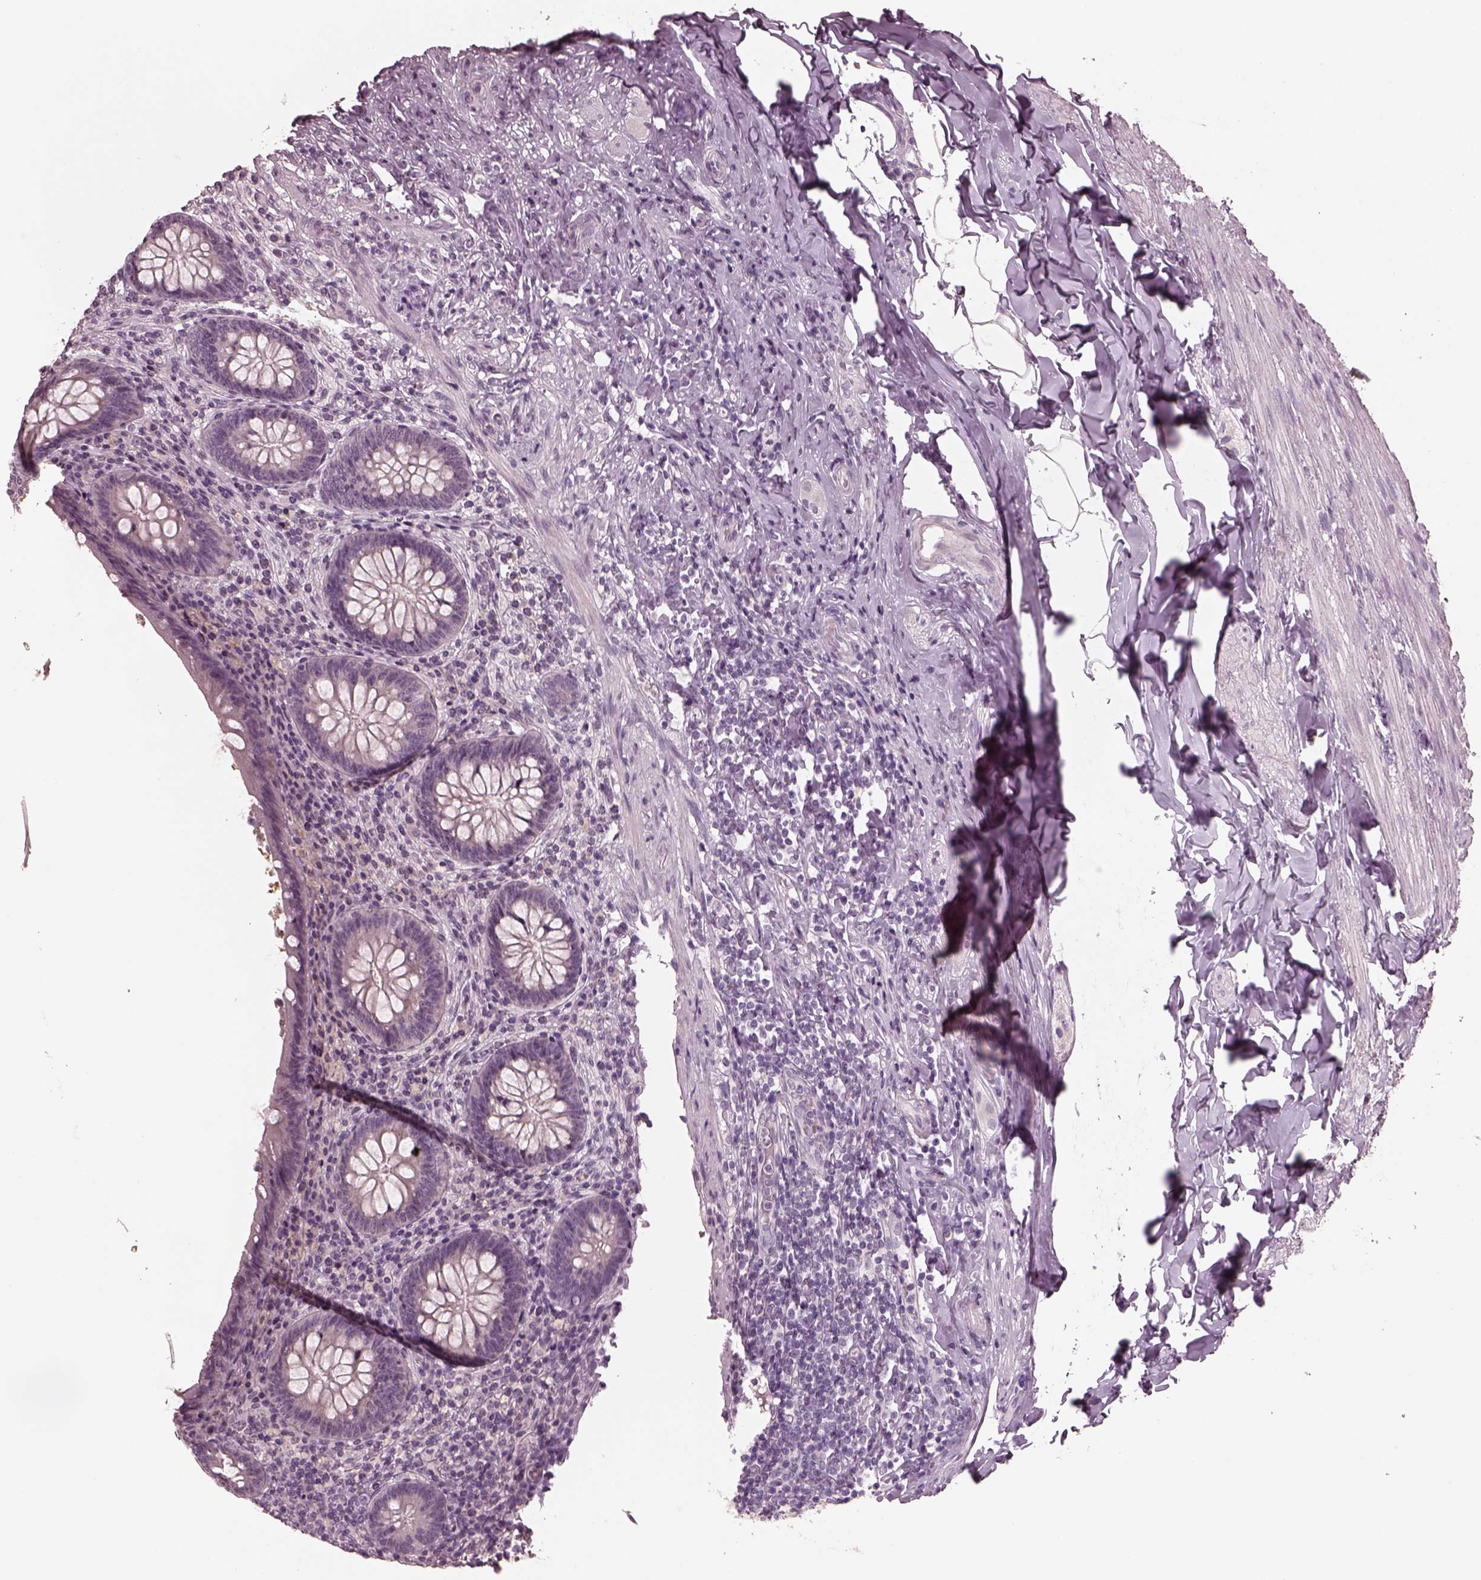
{"staining": {"intensity": "negative", "quantity": "none", "location": "none"}, "tissue": "appendix", "cell_type": "Glandular cells", "image_type": "normal", "snomed": [{"axis": "morphology", "description": "Normal tissue, NOS"}, {"axis": "topography", "description": "Appendix"}], "caption": "Immunohistochemistry histopathology image of unremarkable appendix: appendix stained with DAB (3,3'-diaminobenzidine) displays no significant protein expression in glandular cells. Nuclei are stained in blue.", "gene": "RCVRN", "patient": {"sex": "male", "age": 47}}